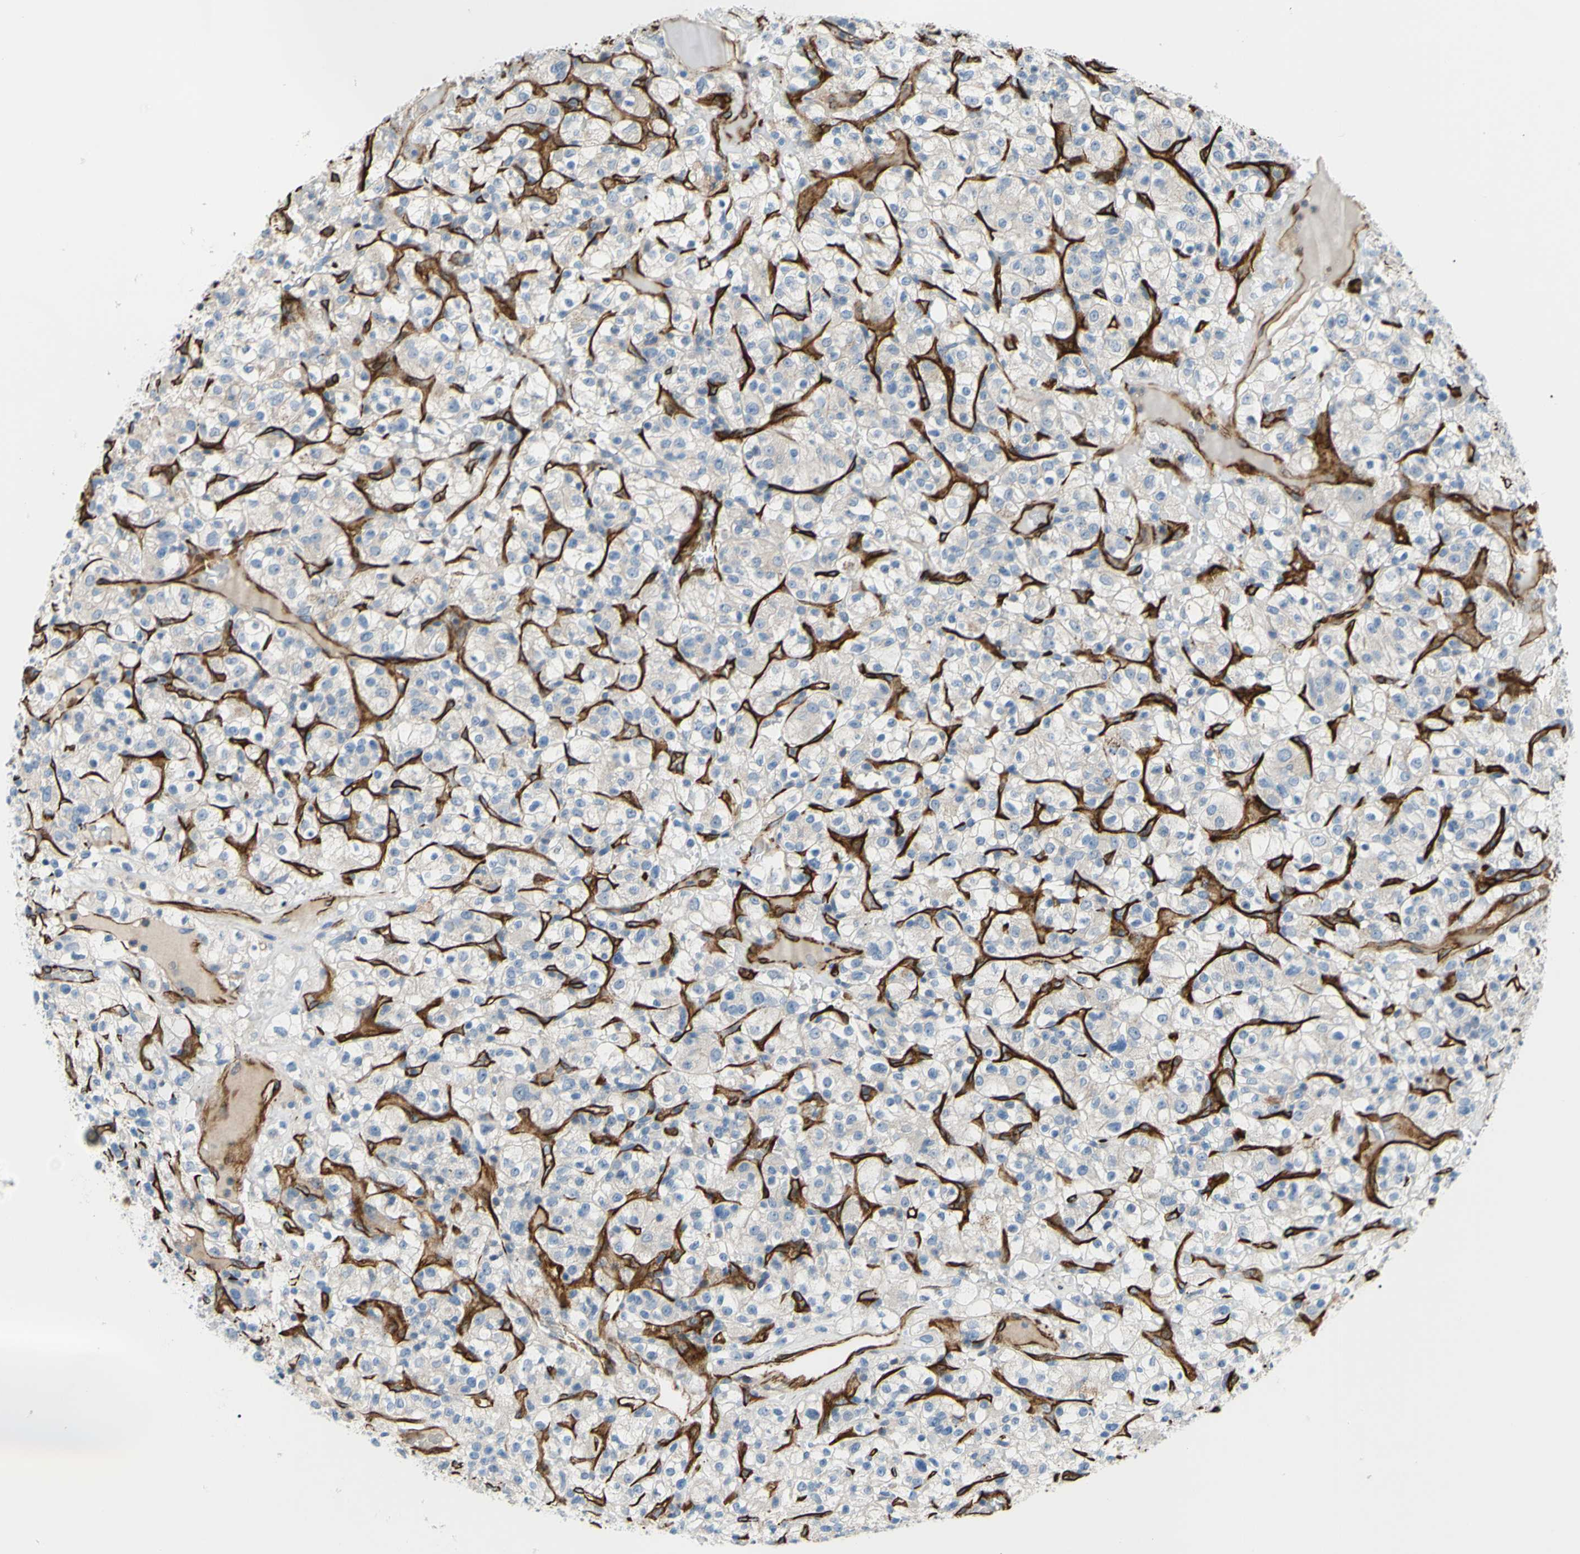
{"staining": {"intensity": "negative", "quantity": "none", "location": "none"}, "tissue": "renal cancer", "cell_type": "Tumor cells", "image_type": "cancer", "snomed": [{"axis": "morphology", "description": "Normal tissue, NOS"}, {"axis": "morphology", "description": "Adenocarcinoma, NOS"}, {"axis": "topography", "description": "Kidney"}], "caption": "The photomicrograph displays no staining of tumor cells in renal cancer.", "gene": "PRRG2", "patient": {"sex": "female", "age": 72}}